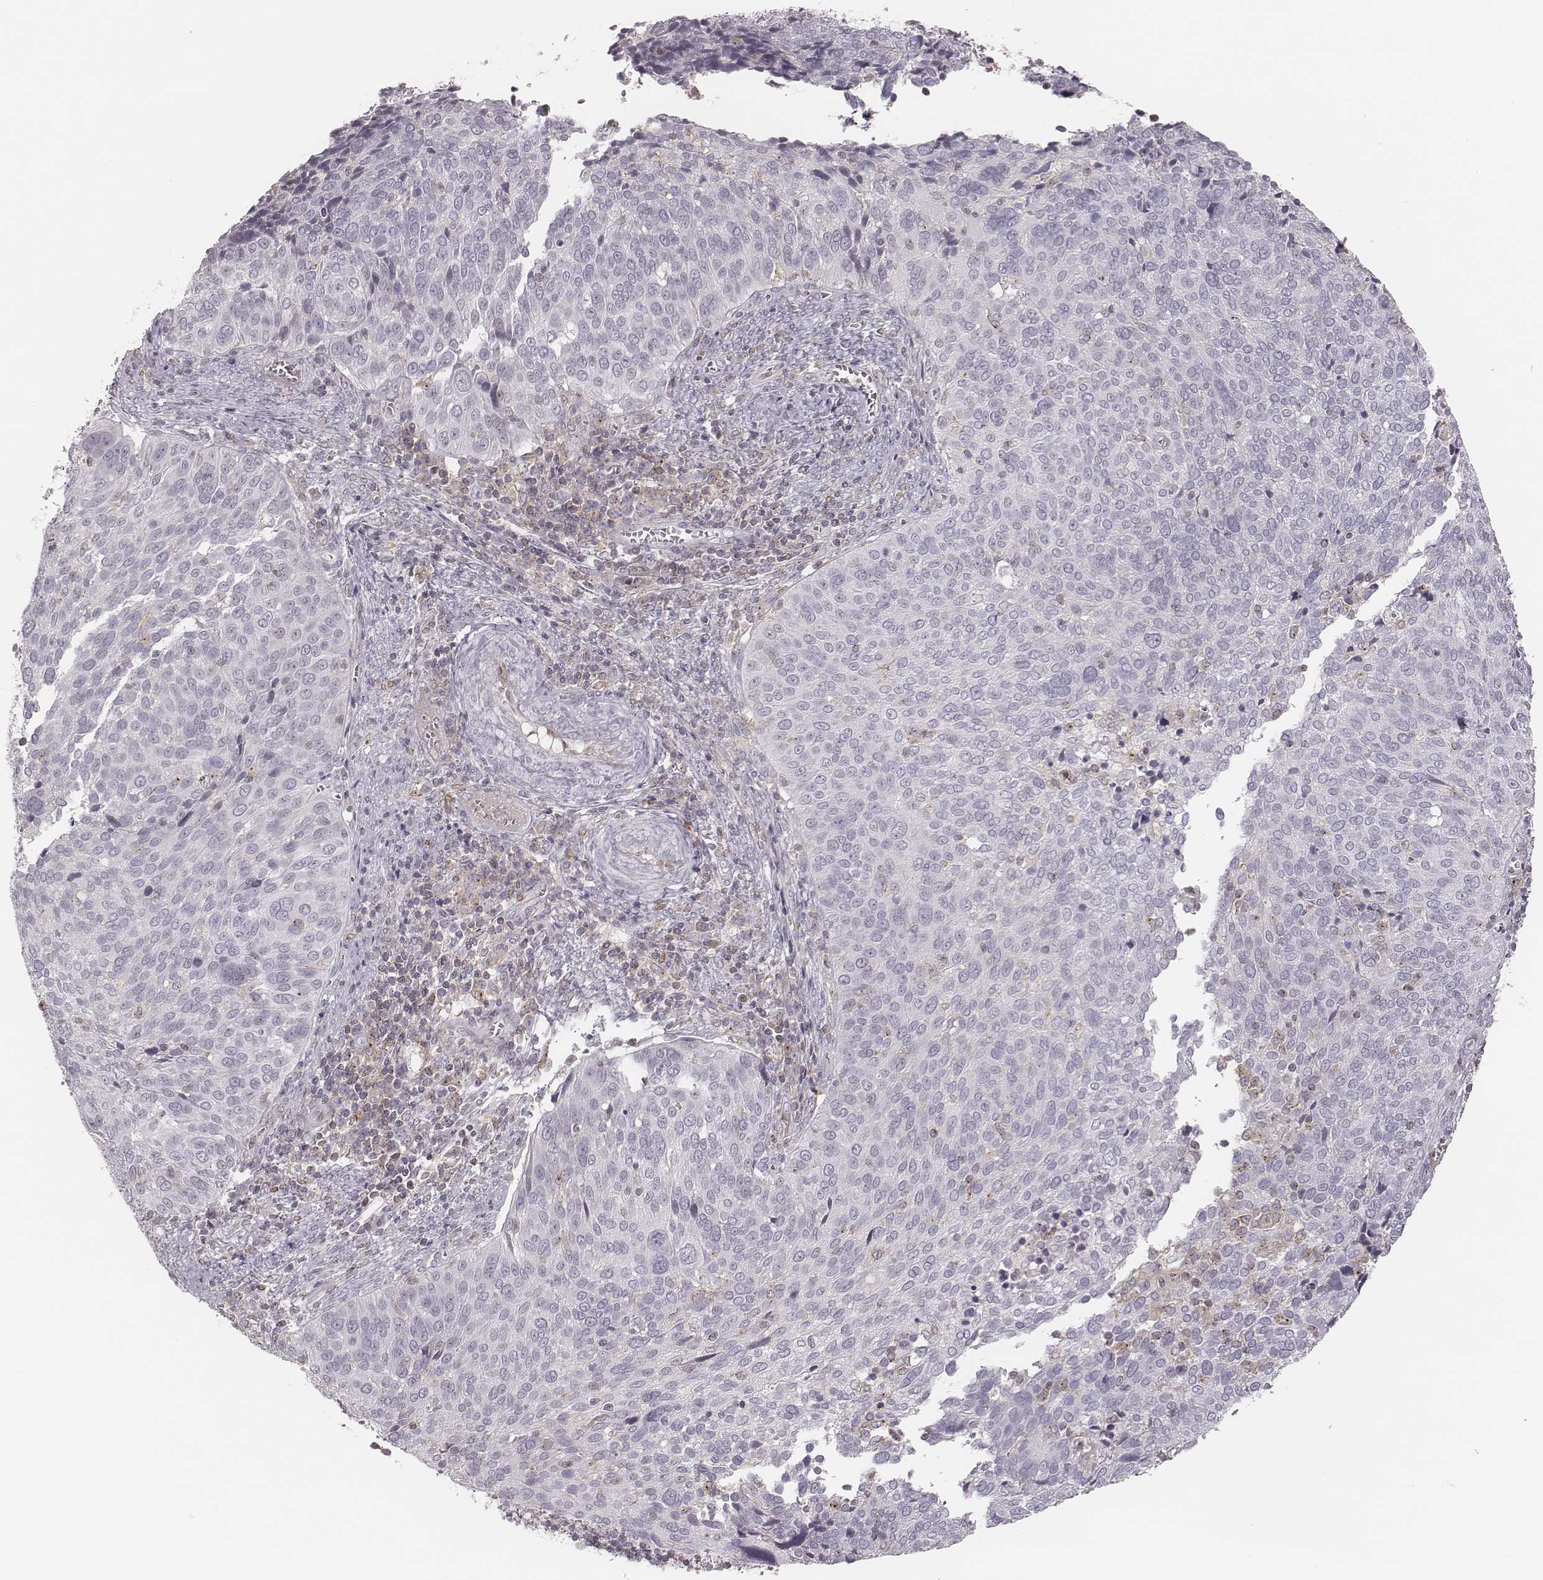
{"staining": {"intensity": "negative", "quantity": "none", "location": "none"}, "tissue": "cervical cancer", "cell_type": "Tumor cells", "image_type": "cancer", "snomed": [{"axis": "morphology", "description": "Squamous cell carcinoma, NOS"}, {"axis": "topography", "description": "Cervix"}], "caption": "High magnification brightfield microscopy of cervical cancer stained with DAB (3,3'-diaminobenzidine) (brown) and counterstained with hematoxylin (blue): tumor cells show no significant expression. (DAB (3,3'-diaminobenzidine) immunohistochemistry, high magnification).", "gene": "MSX1", "patient": {"sex": "female", "age": 39}}